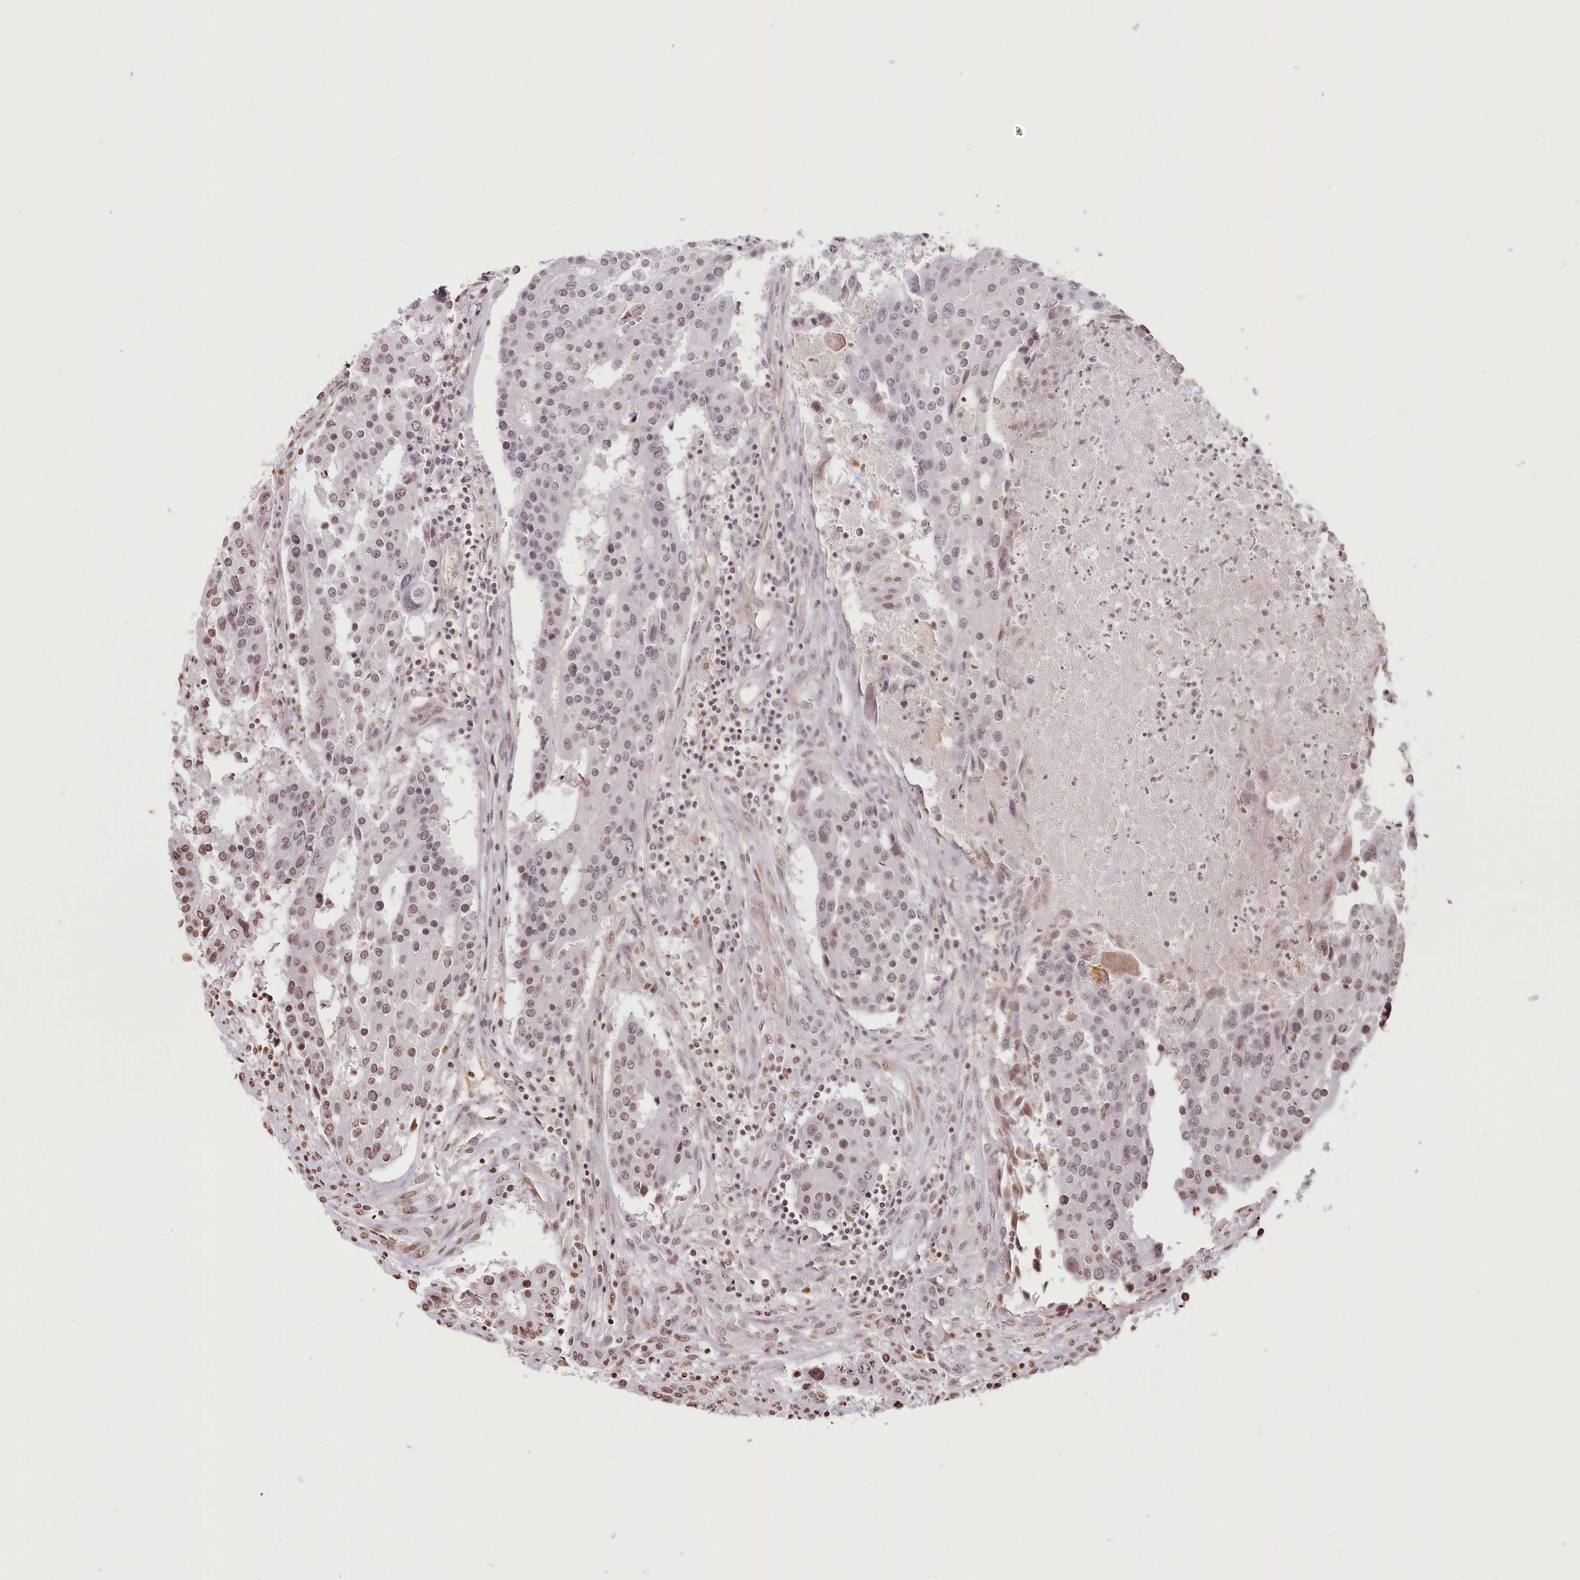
{"staining": {"intensity": "moderate", "quantity": ">75%", "location": "nuclear"}, "tissue": "colorectal cancer", "cell_type": "Tumor cells", "image_type": "cancer", "snomed": [{"axis": "morphology", "description": "Adenocarcinoma, NOS"}, {"axis": "topography", "description": "Colon"}], "caption": "Immunohistochemistry staining of colorectal cancer, which demonstrates medium levels of moderate nuclear staining in about >75% of tumor cells indicating moderate nuclear protein positivity. The staining was performed using DAB (3,3'-diaminobenzidine) (brown) for protein detection and nuclei were counterstained in hematoxylin (blue).", "gene": "FAM13A", "patient": {"sex": "male", "age": 77}}